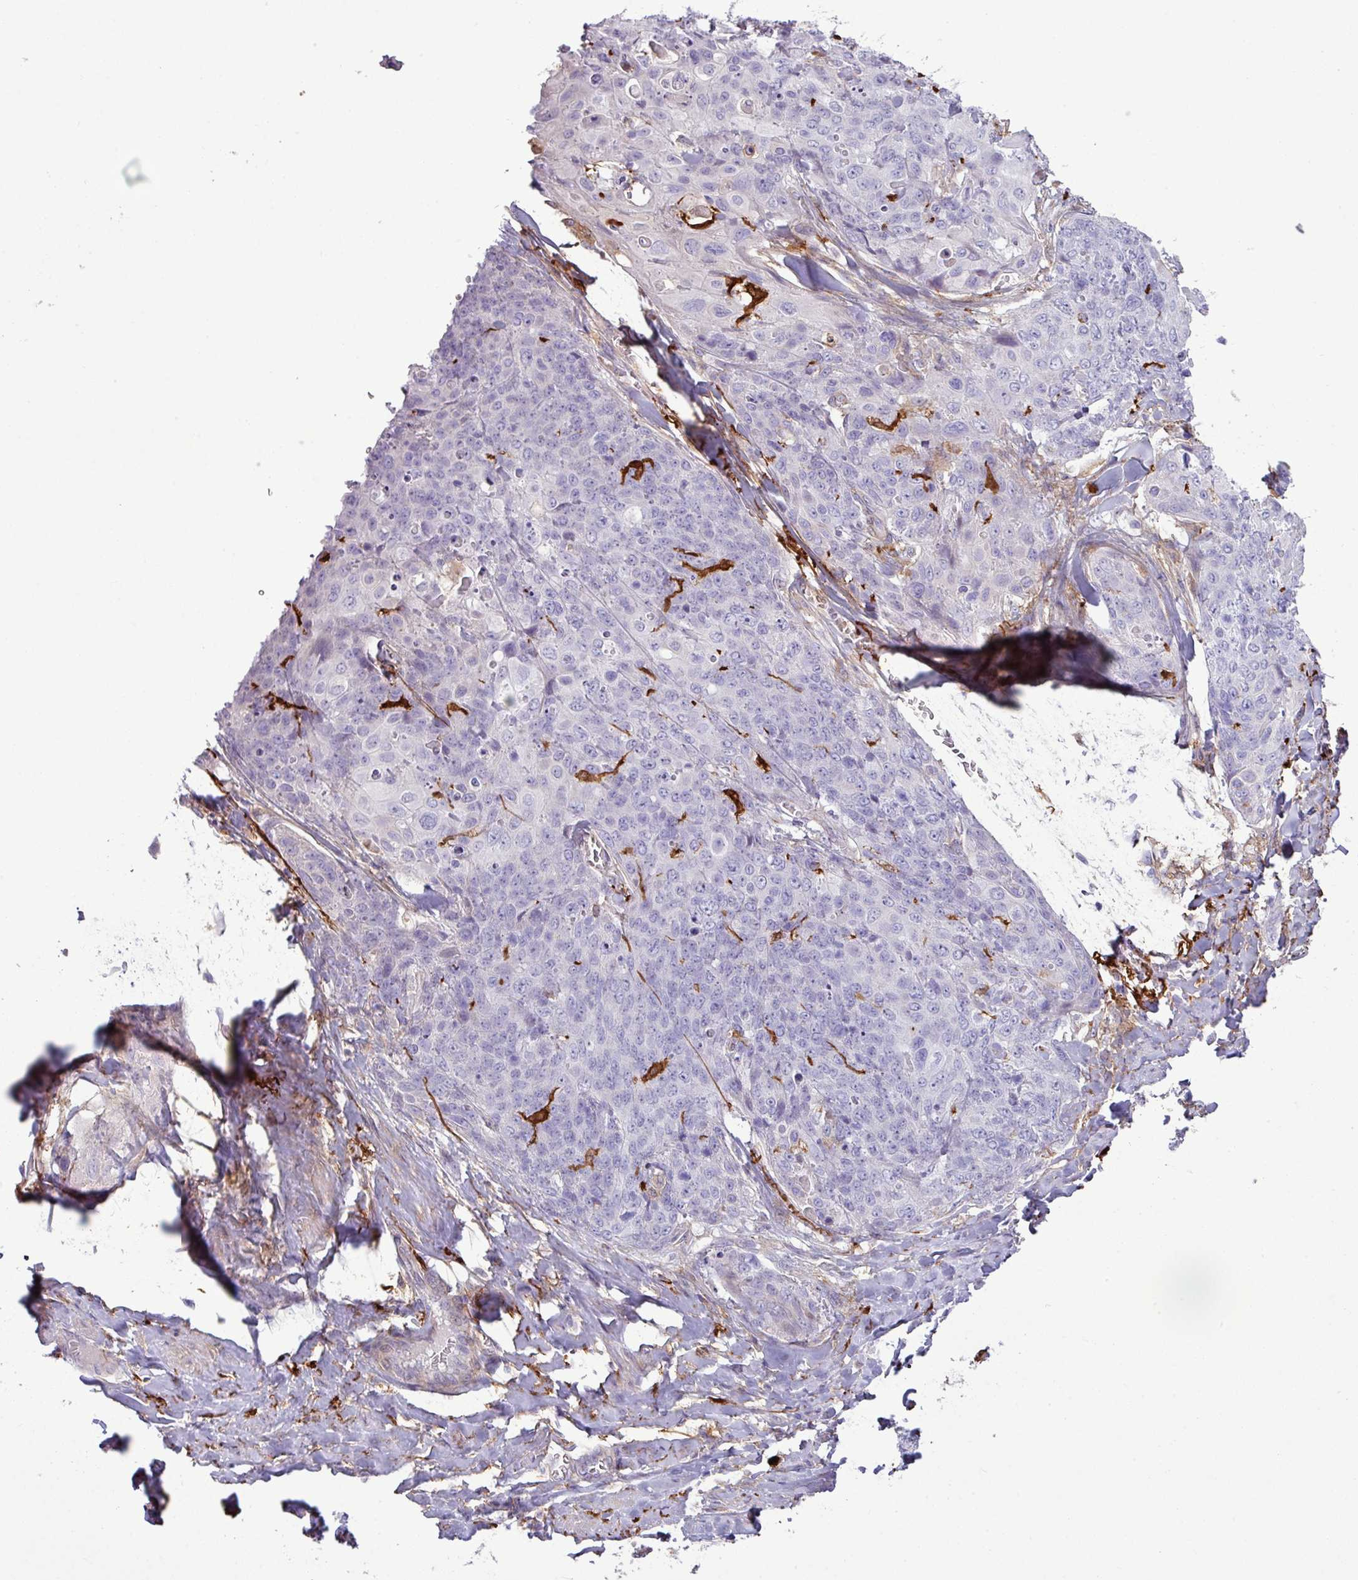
{"staining": {"intensity": "negative", "quantity": "none", "location": "none"}, "tissue": "skin cancer", "cell_type": "Tumor cells", "image_type": "cancer", "snomed": [{"axis": "morphology", "description": "Squamous cell carcinoma, NOS"}, {"axis": "topography", "description": "Skin"}, {"axis": "topography", "description": "Vulva"}], "caption": "This is an immunohistochemistry (IHC) micrograph of human squamous cell carcinoma (skin). There is no expression in tumor cells.", "gene": "COL8A1", "patient": {"sex": "female", "age": 85}}